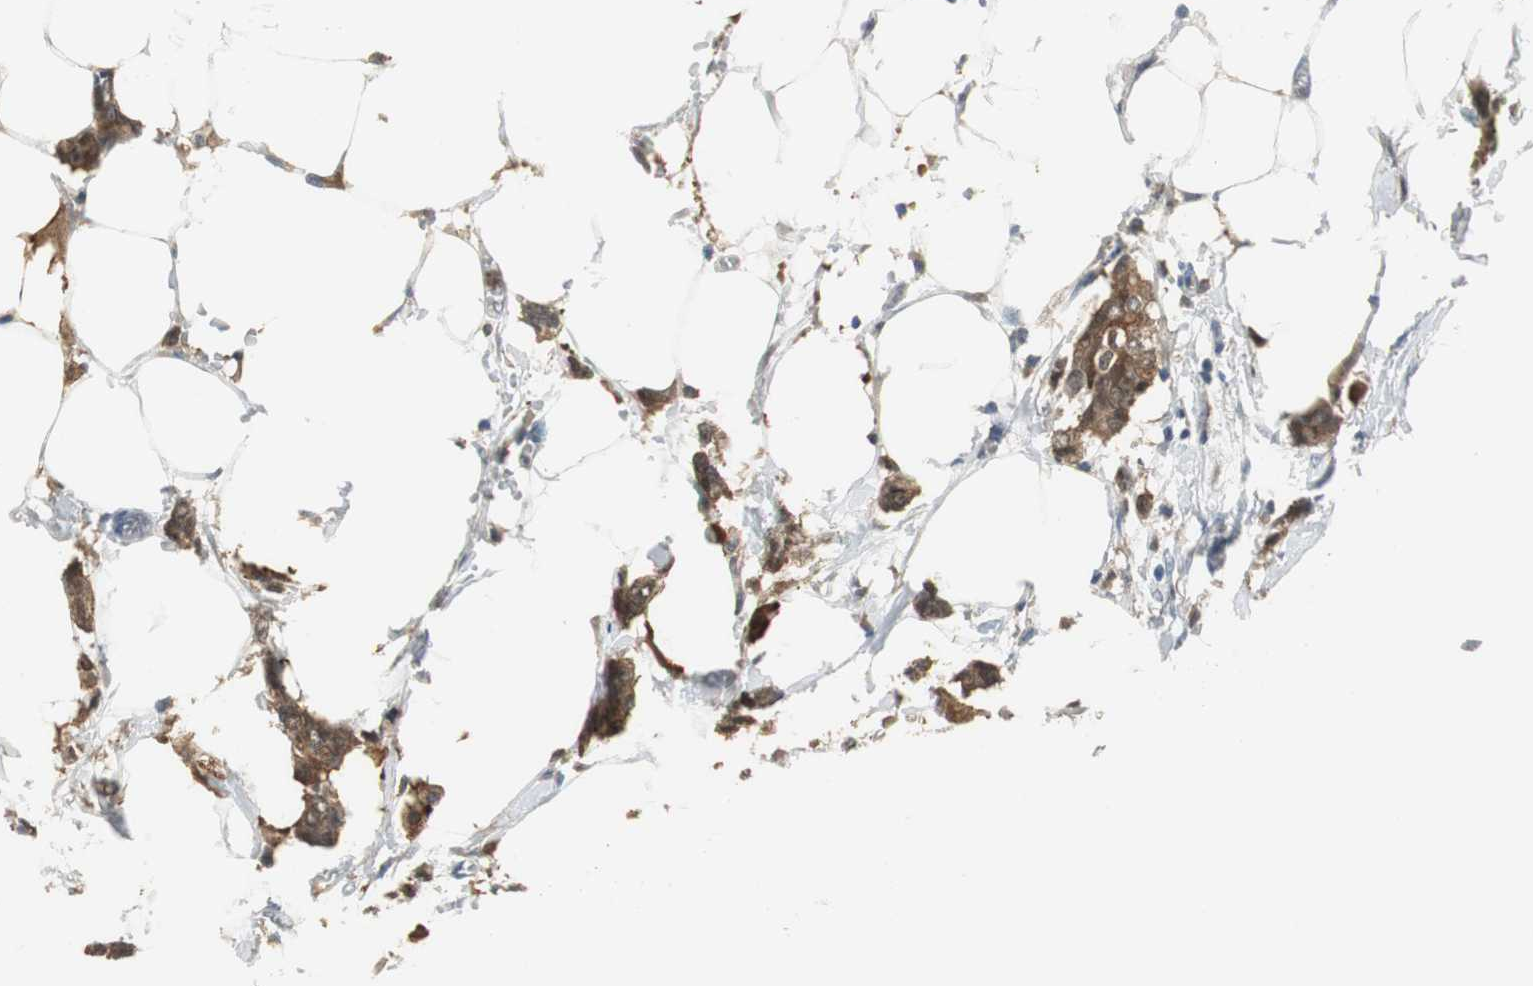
{"staining": {"intensity": "strong", "quantity": ">75%", "location": "cytoplasmic/membranous"}, "tissue": "breast cancer", "cell_type": "Tumor cells", "image_type": "cancer", "snomed": [{"axis": "morphology", "description": "Duct carcinoma"}, {"axis": "topography", "description": "Breast"}], "caption": "An image of human breast infiltrating ductal carcinoma stained for a protein displays strong cytoplasmic/membranous brown staining in tumor cells.", "gene": "MSTO1", "patient": {"sex": "female", "age": 84}}